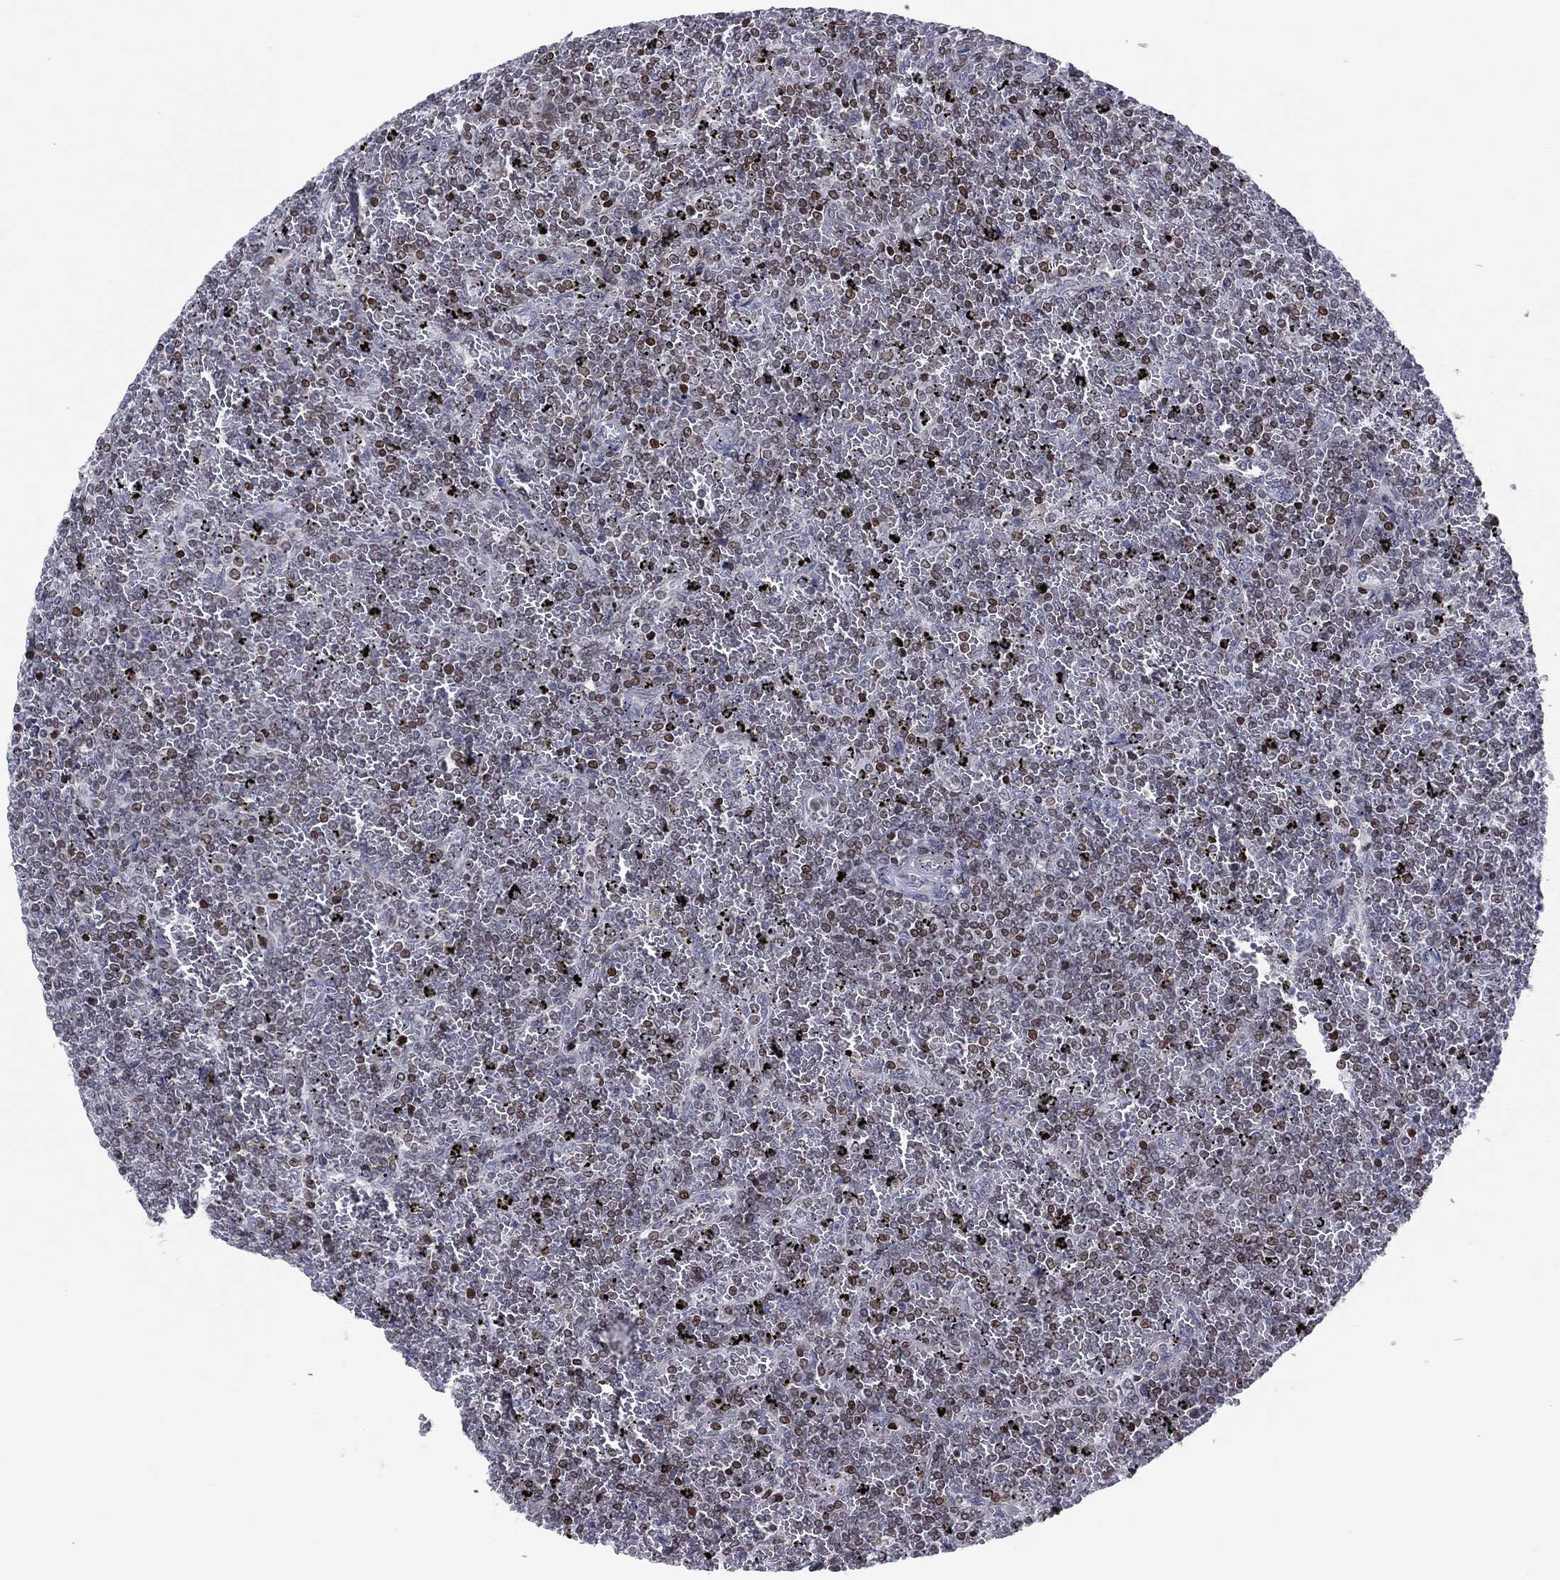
{"staining": {"intensity": "strong", "quantity": "<25%", "location": "nuclear"}, "tissue": "lymphoma", "cell_type": "Tumor cells", "image_type": "cancer", "snomed": [{"axis": "morphology", "description": "Malignant lymphoma, non-Hodgkin's type, Low grade"}, {"axis": "topography", "description": "Spleen"}], "caption": "Lymphoma was stained to show a protein in brown. There is medium levels of strong nuclear expression in approximately <25% of tumor cells.", "gene": "DBF4B", "patient": {"sex": "female", "age": 77}}